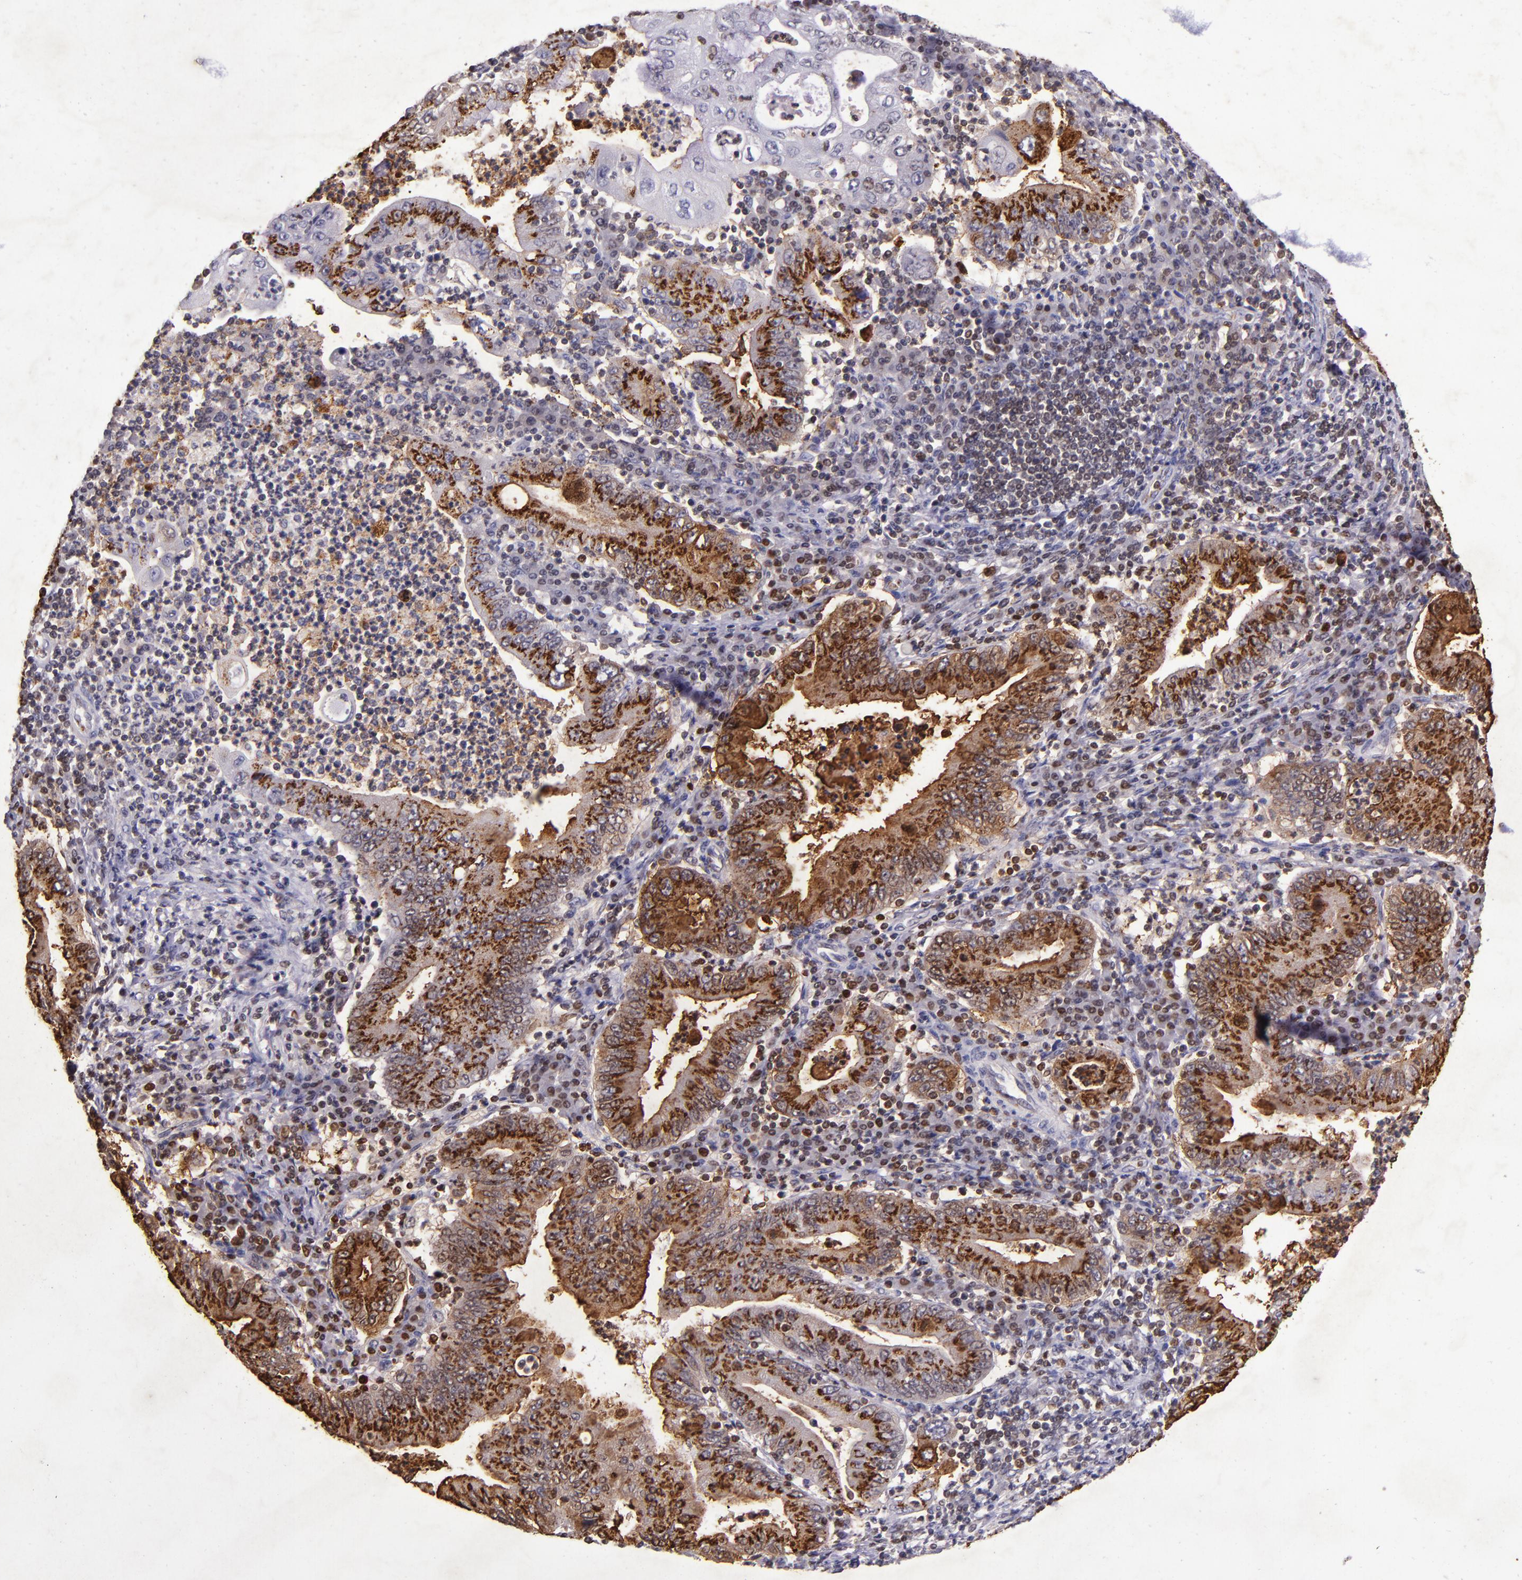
{"staining": {"intensity": "strong", "quantity": ">75%", "location": "cytoplasmic/membranous,nuclear"}, "tissue": "stomach cancer", "cell_type": "Tumor cells", "image_type": "cancer", "snomed": [{"axis": "morphology", "description": "Normal tissue, NOS"}, {"axis": "morphology", "description": "Adenocarcinoma, NOS"}, {"axis": "topography", "description": "Esophagus"}, {"axis": "topography", "description": "Stomach, upper"}, {"axis": "topography", "description": "Peripheral nerve tissue"}], "caption": "Tumor cells display strong cytoplasmic/membranous and nuclear staining in about >75% of cells in stomach cancer. The staining was performed using DAB (3,3'-diaminobenzidine) to visualize the protein expression in brown, while the nuclei were stained in blue with hematoxylin (Magnification: 20x).", "gene": "MGMT", "patient": {"sex": "male", "age": 62}}